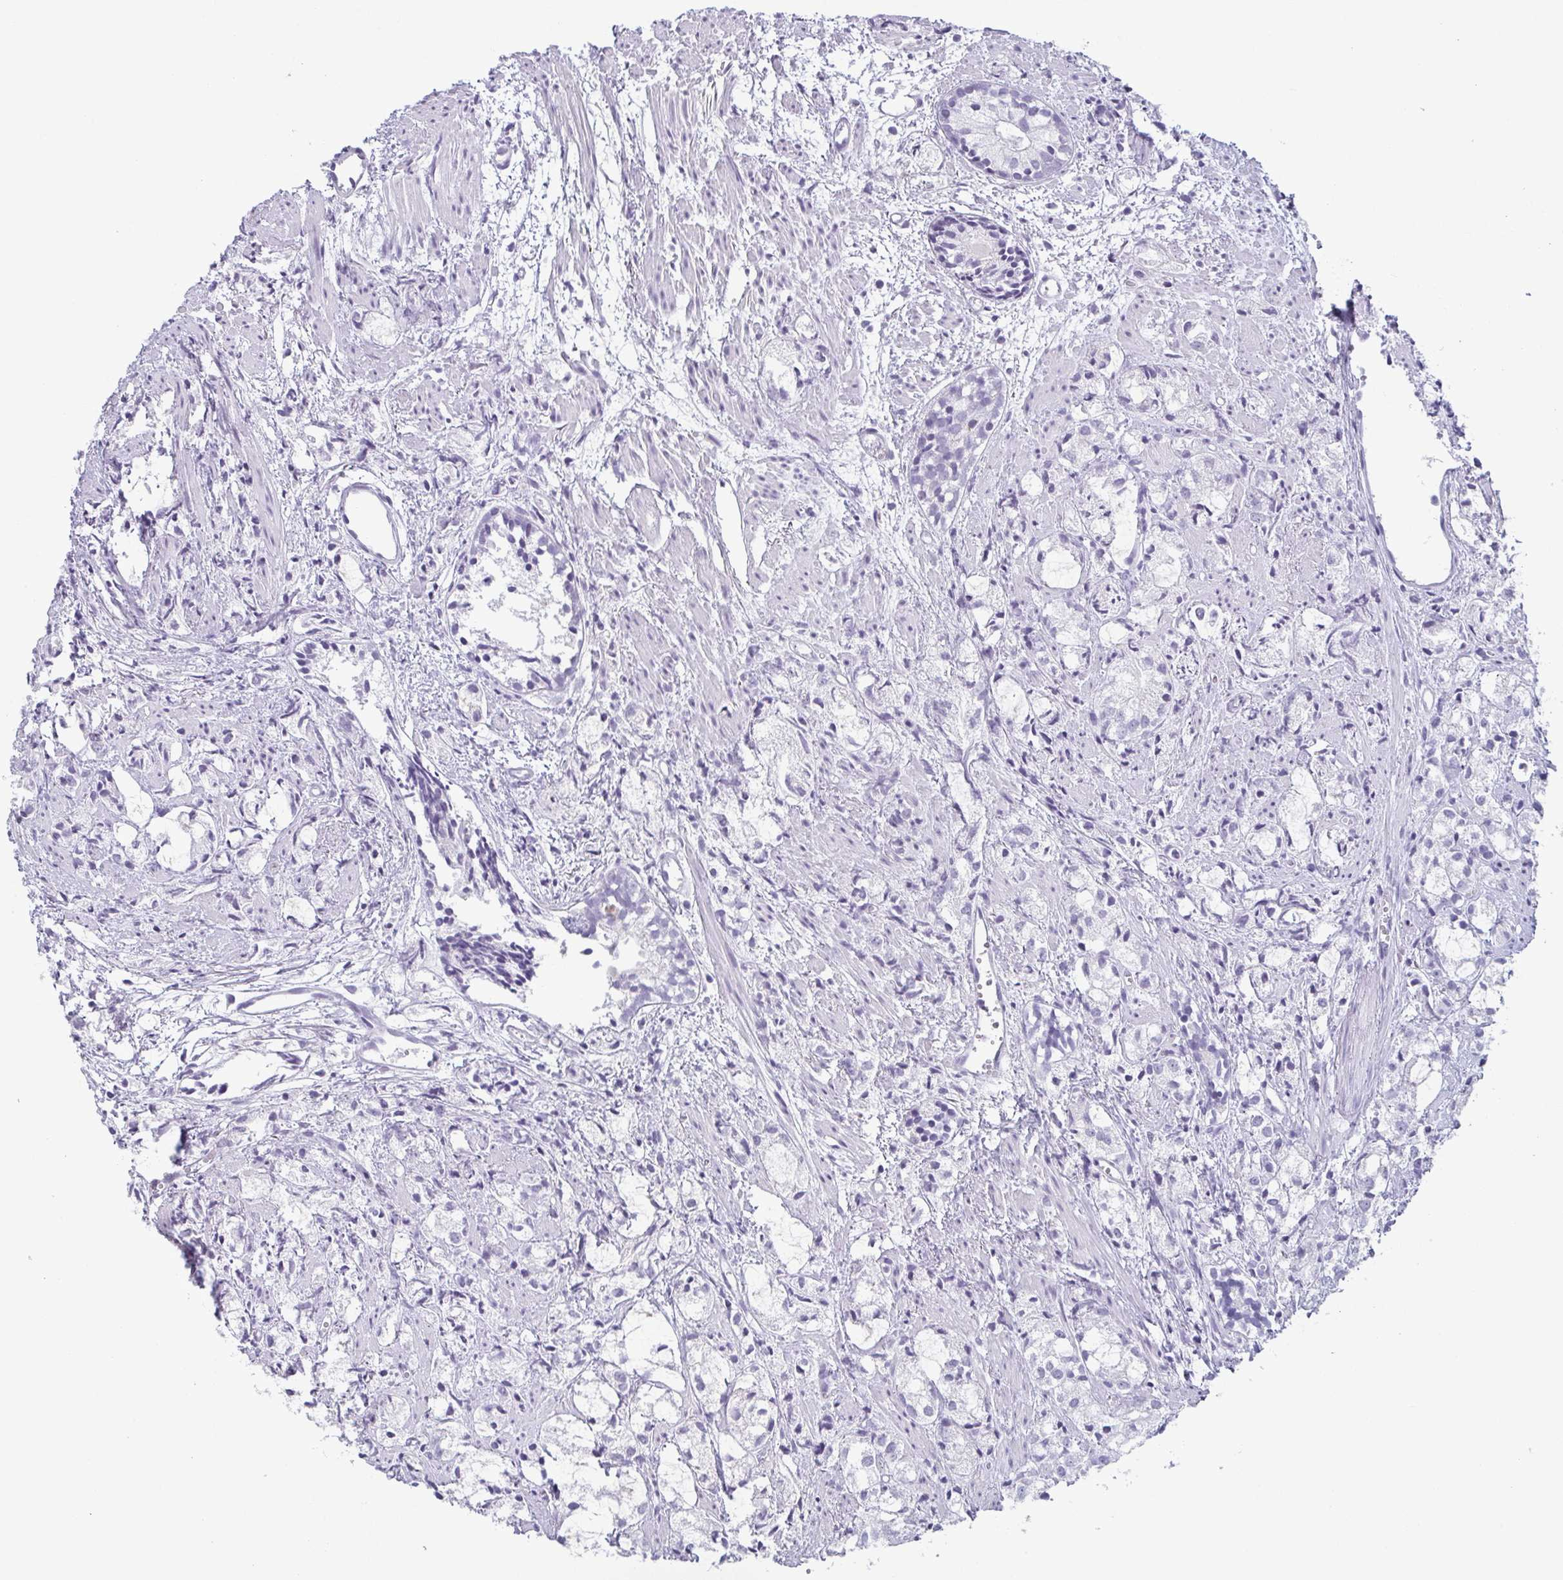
{"staining": {"intensity": "negative", "quantity": "none", "location": "none"}, "tissue": "prostate cancer", "cell_type": "Tumor cells", "image_type": "cancer", "snomed": [{"axis": "morphology", "description": "Adenocarcinoma, High grade"}, {"axis": "topography", "description": "Prostate"}], "caption": "Tumor cells are negative for protein expression in human high-grade adenocarcinoma (prostate).", "gene": "KRT78", "patient": {"sex": "male", "age": 85}}